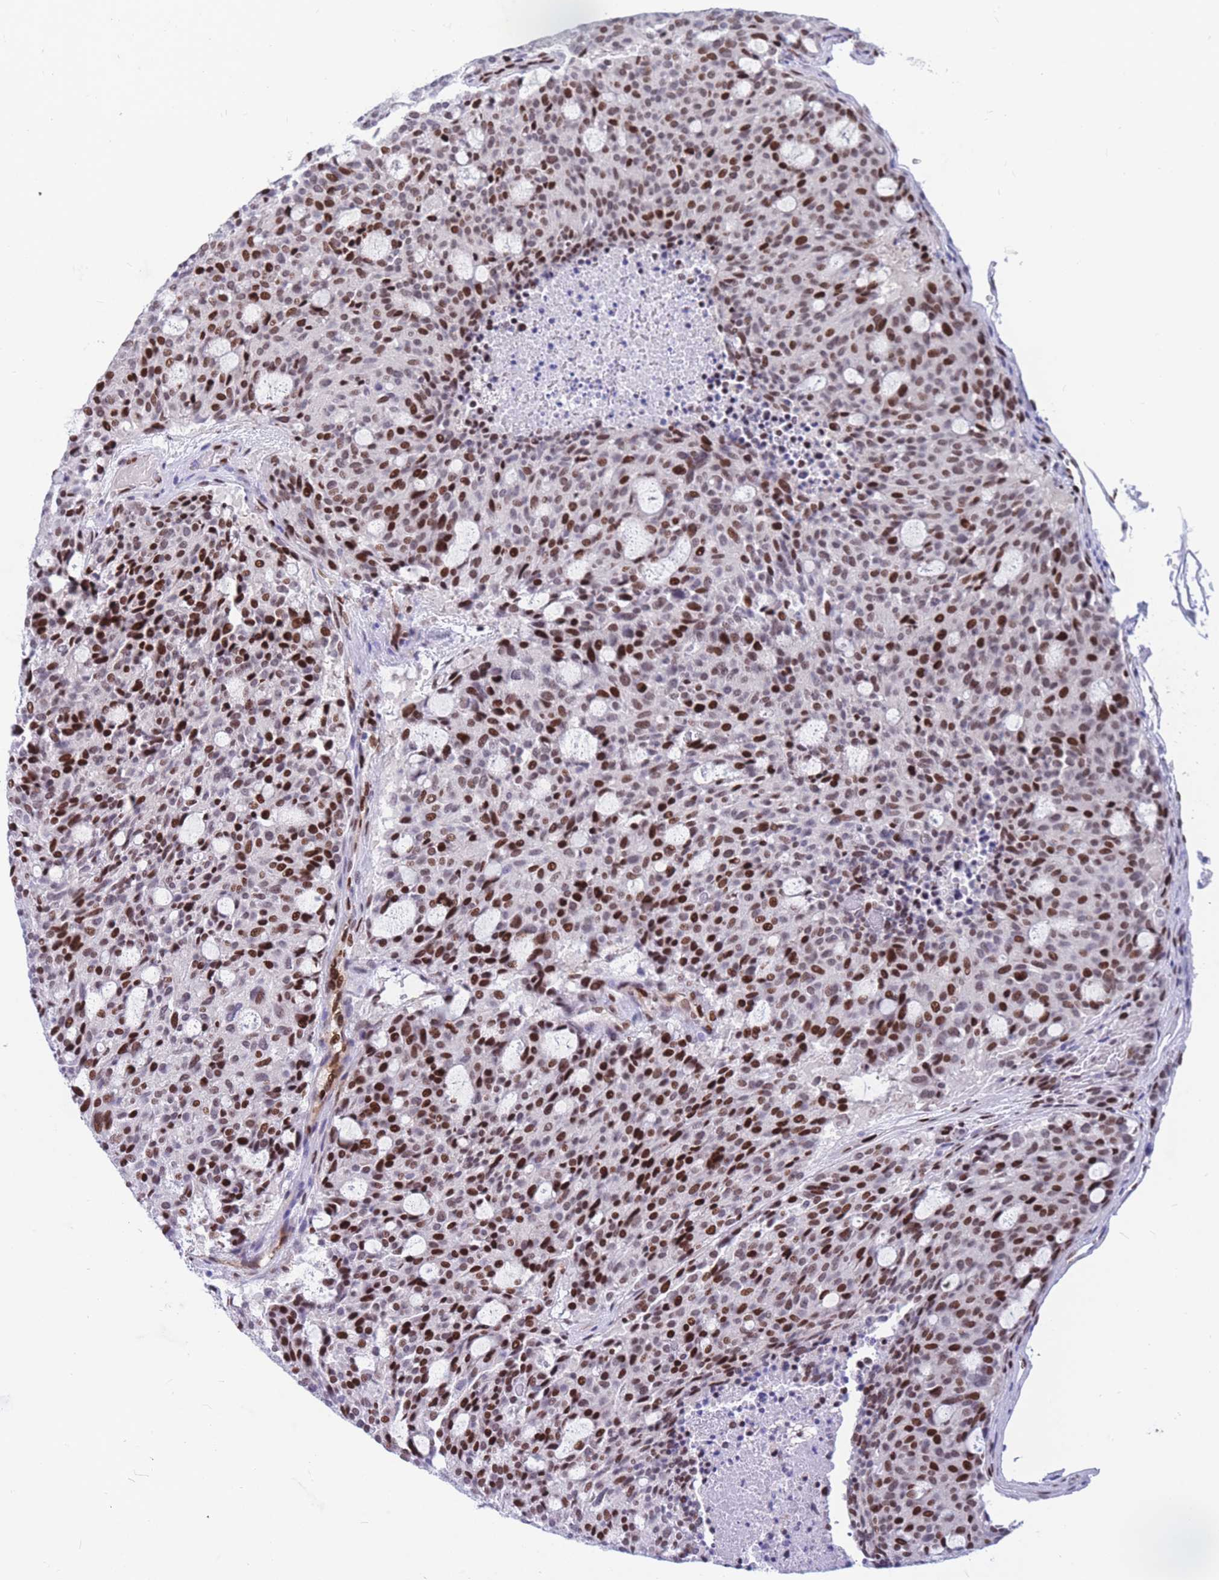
{"staining": {"intensity": "strong", "quantity": "25%-75%", "location": "nuclear"}, "tissue": "carcinoid", "cell_type": "Tumor cells", "image_type": "cancer", "snomed": [{"axis": "morphology", "description": "Carcinoid, malignant, NOS"}, {"axis": "topography", "description": "Pancreas"}], "caption": "Carcinoid (malignant) stained with DAB (3,3'-diaminobenzidine) IHC displays high levels of strong nuclear staining in approximately 25%-75% of tumor cells.", "gene": "NASP", "patient": {"sex": "female", "age": 54}}